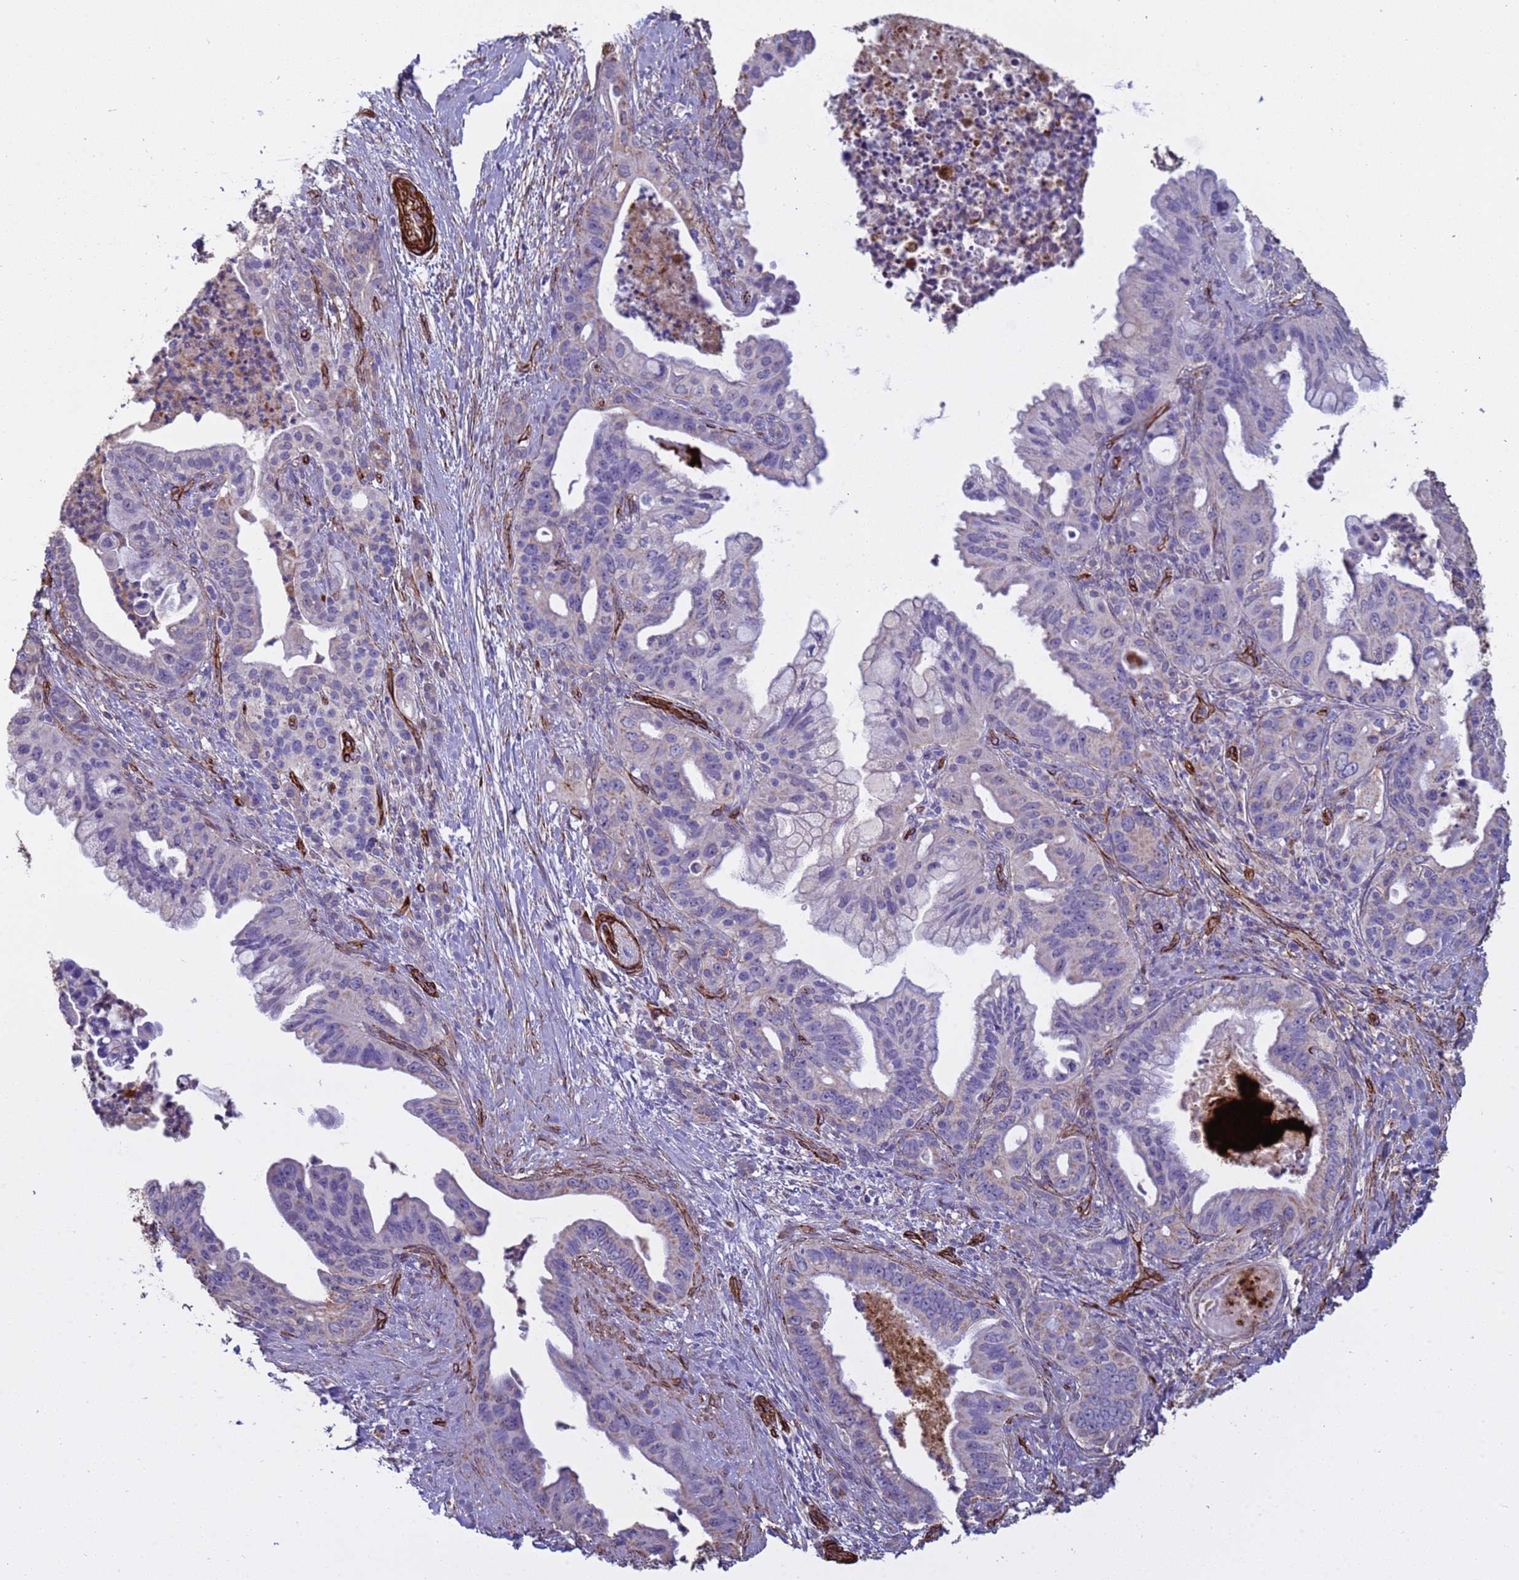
{"staining": {"intensity": "negative", "quantity": "none", "location": "none"}, "tissue": "pancreatic cancer", "cell_type": "Tumor cells", "image_type": "cancer", "snomed": [{"axis": "morphology", "description": "Adenocarcinoma, NOS"}, {"axis": "topography", "description": "Pancreas"}], "caption": "This is an IHC image of pancreatic cancer. There is no positivity in tumor cells.", "gene": "GASK1A", "patient": {"sex": "male", "age": 58}}